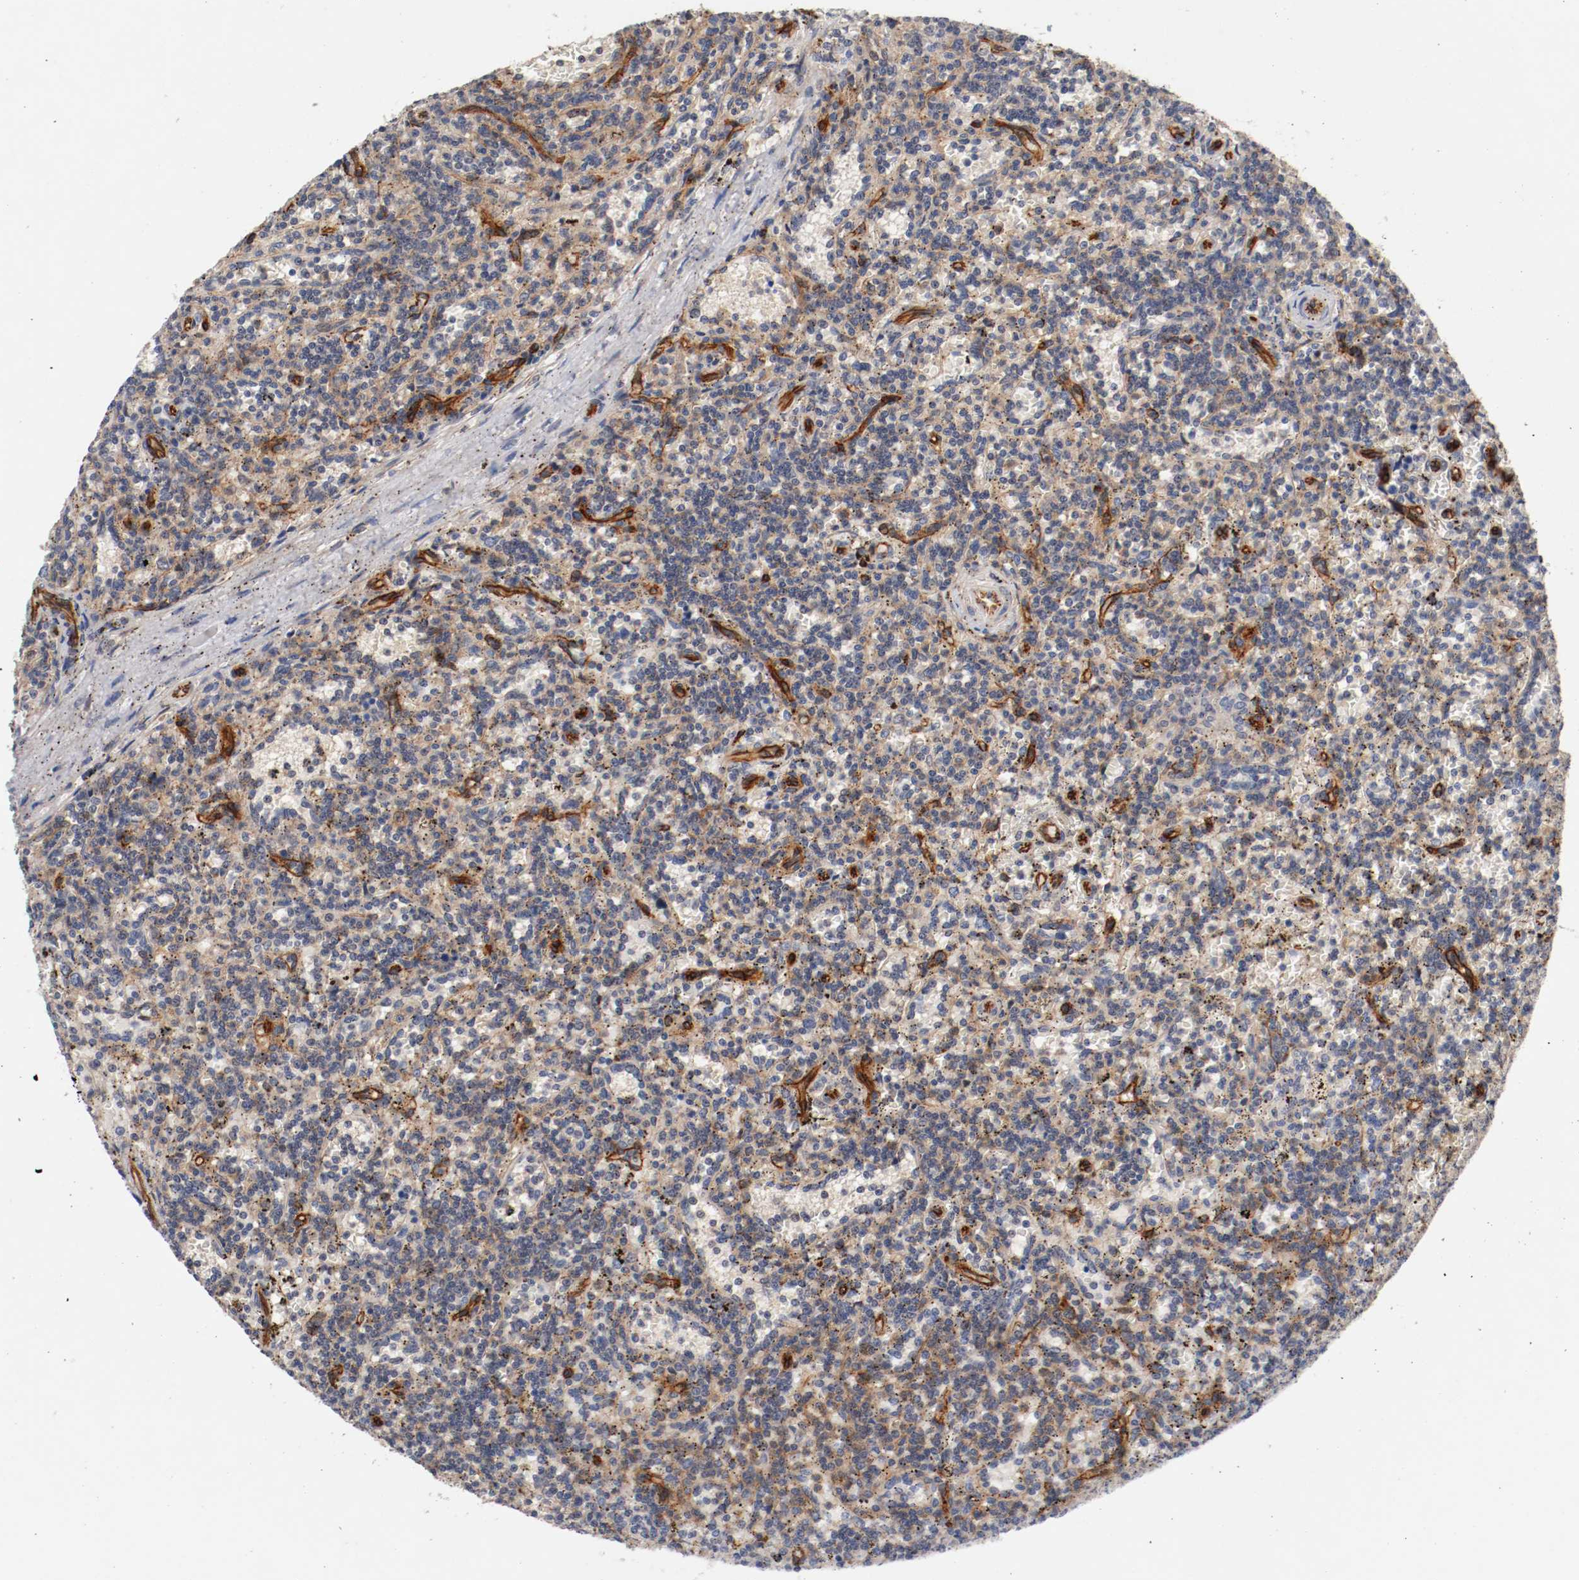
{"staining": {"intensity": "negative", "quantity": "none", "location": "none"}, "tissue": "lymphoma", "cell_type": "Tumor cells", "image_type": "cancer", "snomed": [{"axis": "morphology", "description": "Malignant lymphoma, non-Hodgkin's type, Low grade"}, {"axis": "topography", "description": "Spleen"}], "caption": "There is no significant staining in tumor cells of malignant lymphoma, non-Hodgkin's type (low-grade). Brightfield microscopy of IHC stained with DAB (3,3'-diaminobenzidine) (brown) and hematoxylin (blue), captured at high magnification.", "gene": "TYK2", "patient": {"sex": "male", "age": 73}}